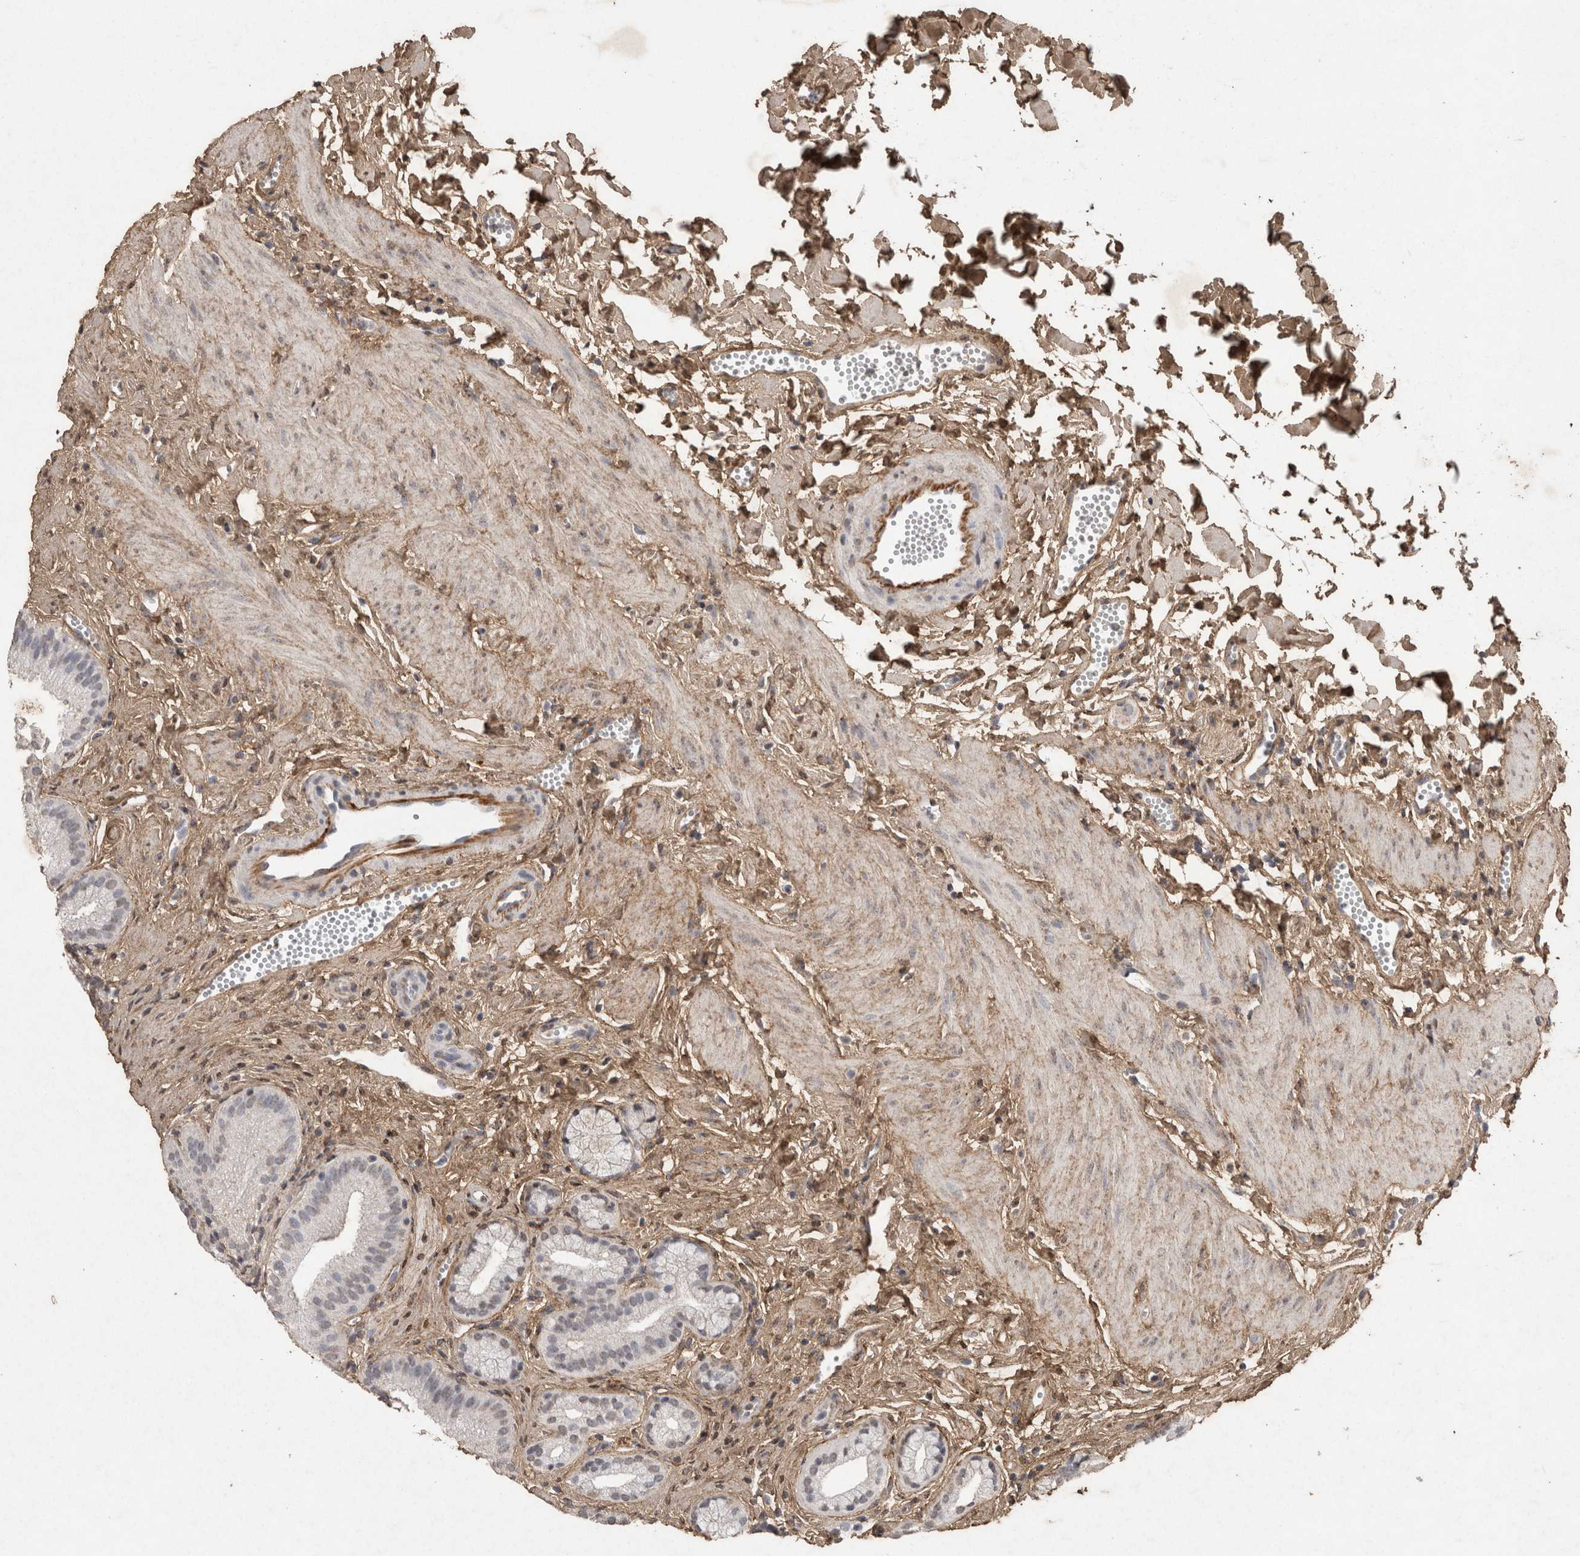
{"staining": {"intensity": "weak", "quantity": "<25%", "location": "nuclear"}, "tissue": "gallbladder", "cell_type": "Glandular cells", "image_type": "normal", "snomed": [{"axis": "morphology", "description": "Normal tissue, NOS"}, {"axis": "topography", "description": "Gallbladder"}], "caption": "Glandular cells show no significant positivity in benign gallbladder. (Stains: DAB immunohistochemistry (IHC) with hematoxylin counter stain, Microscopy: brightfield microscopy at high magnification).", "gene": "C1QTNF5", "patient": {"sex": "male", "age": 38}}